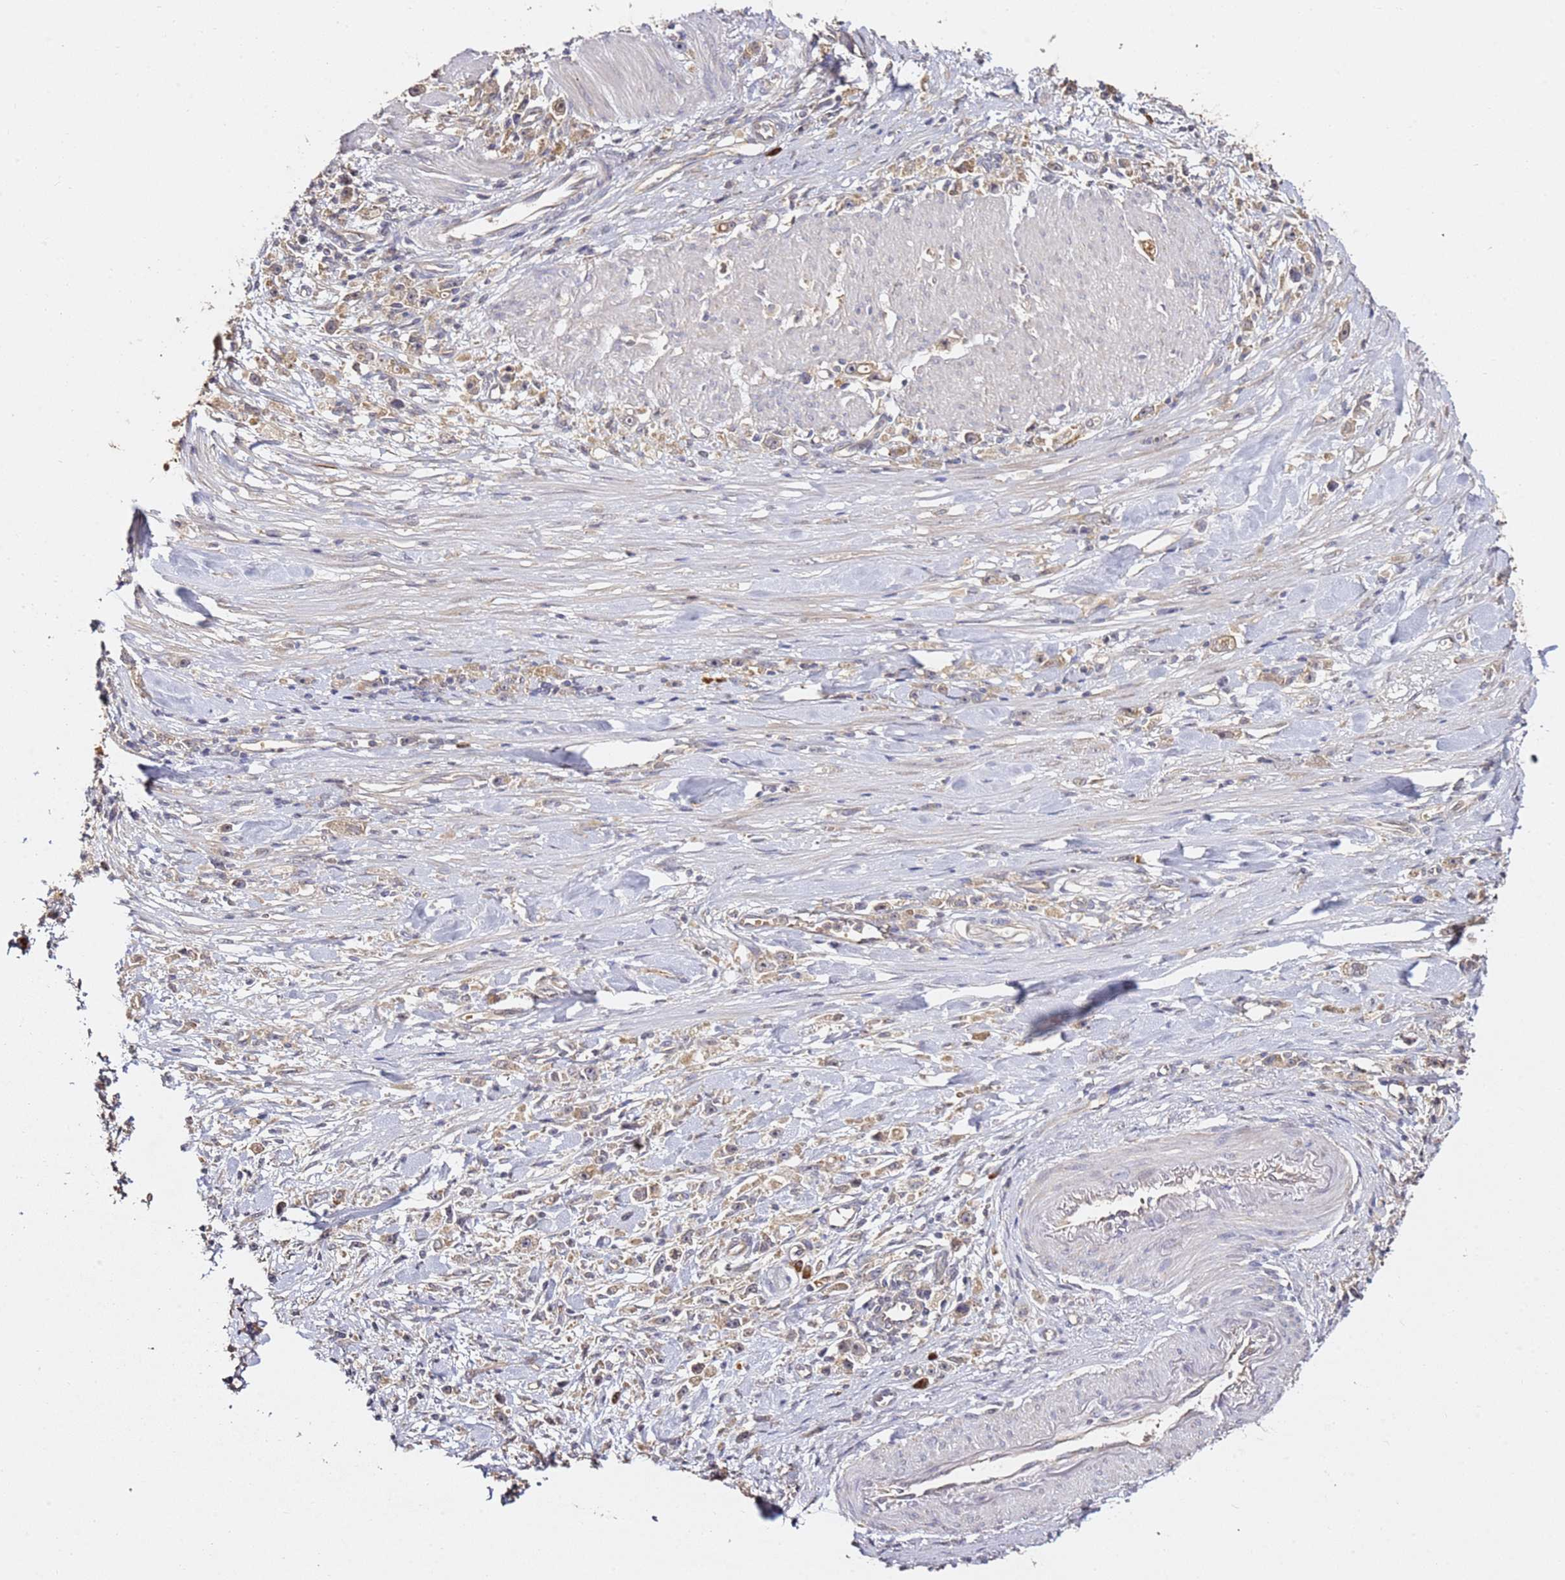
{"staining": {"intensity": "weak", "quantity": "<25%", "location": "cytoplasmic/membranous"}, "tissue": "stomach cancer", "cell_type": "Tumor cells", "image_type": "cancer", "snomed": [{"axis": "morphology", "description": "Adenocarcinoma, NOS"}, {"axis": "topography", "description": "Stomach"}], "caption": "The histopathology image exhibits no staining of tumor cells in stomach adenocarcinoma. (DAB (3,3'-diaminobenzidine) immunohistochemistry (IHC) with hematoxylin counter stain).", "gene": "OSBPL2", "patient": {"sex": "female", "age": 59}}